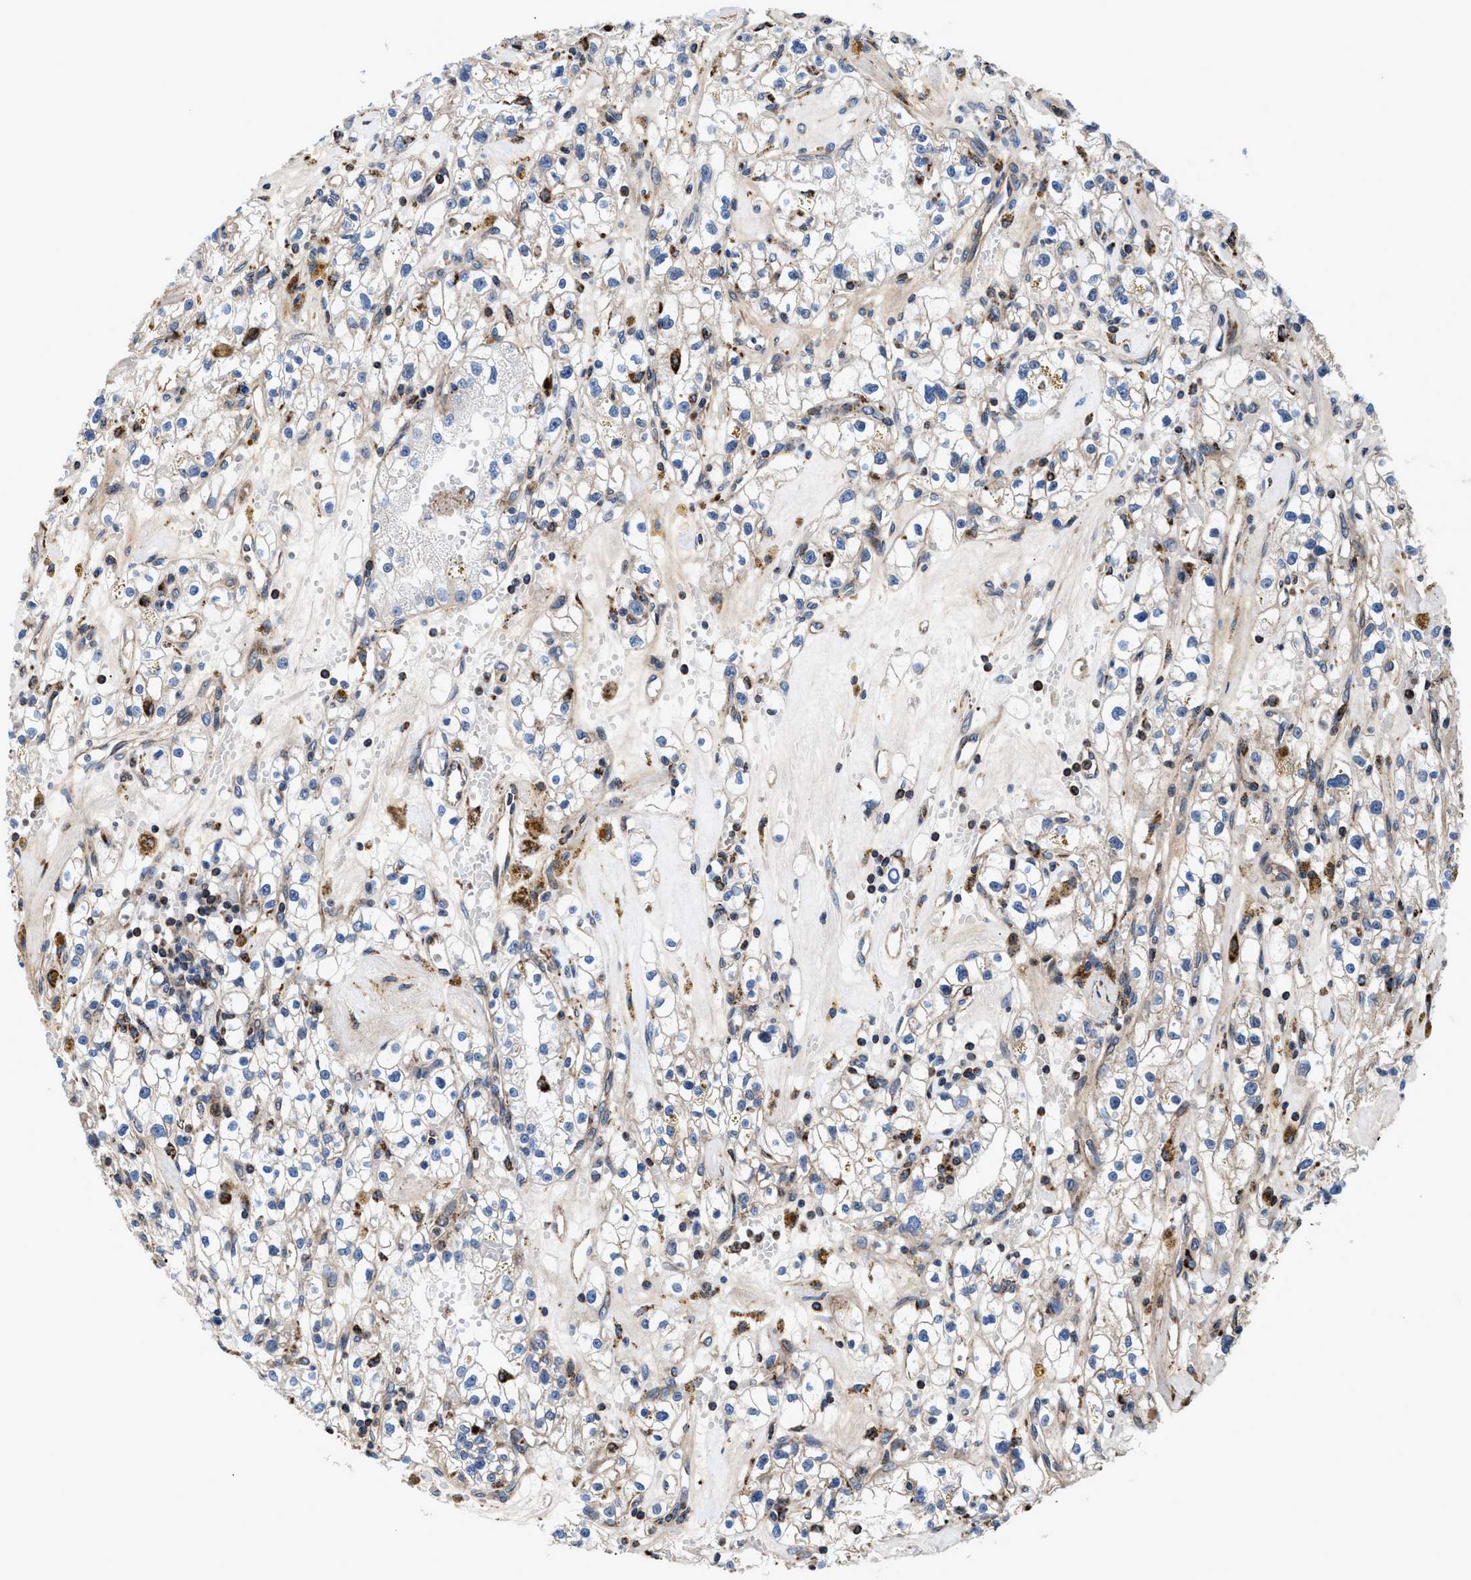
{"staining": {"intensity": "negative", "quantity": "none", "location": "none"}, "tissue": "renal cancer", "cell_type": "Tumor cells", "image_type": "cancer", "snomed": [{"axis": "morphology", "description": "Adenocarcinoma, NOS"}, {"axis": "topography", "description": "Kidney"}], "caption": "Renal cancer (adenocarcinoma) was stained to show a protein in brown. There is no significant expression in tumor cells.", "gene": "PRR15L", "patient": {"sex": "male", "age": 56}}